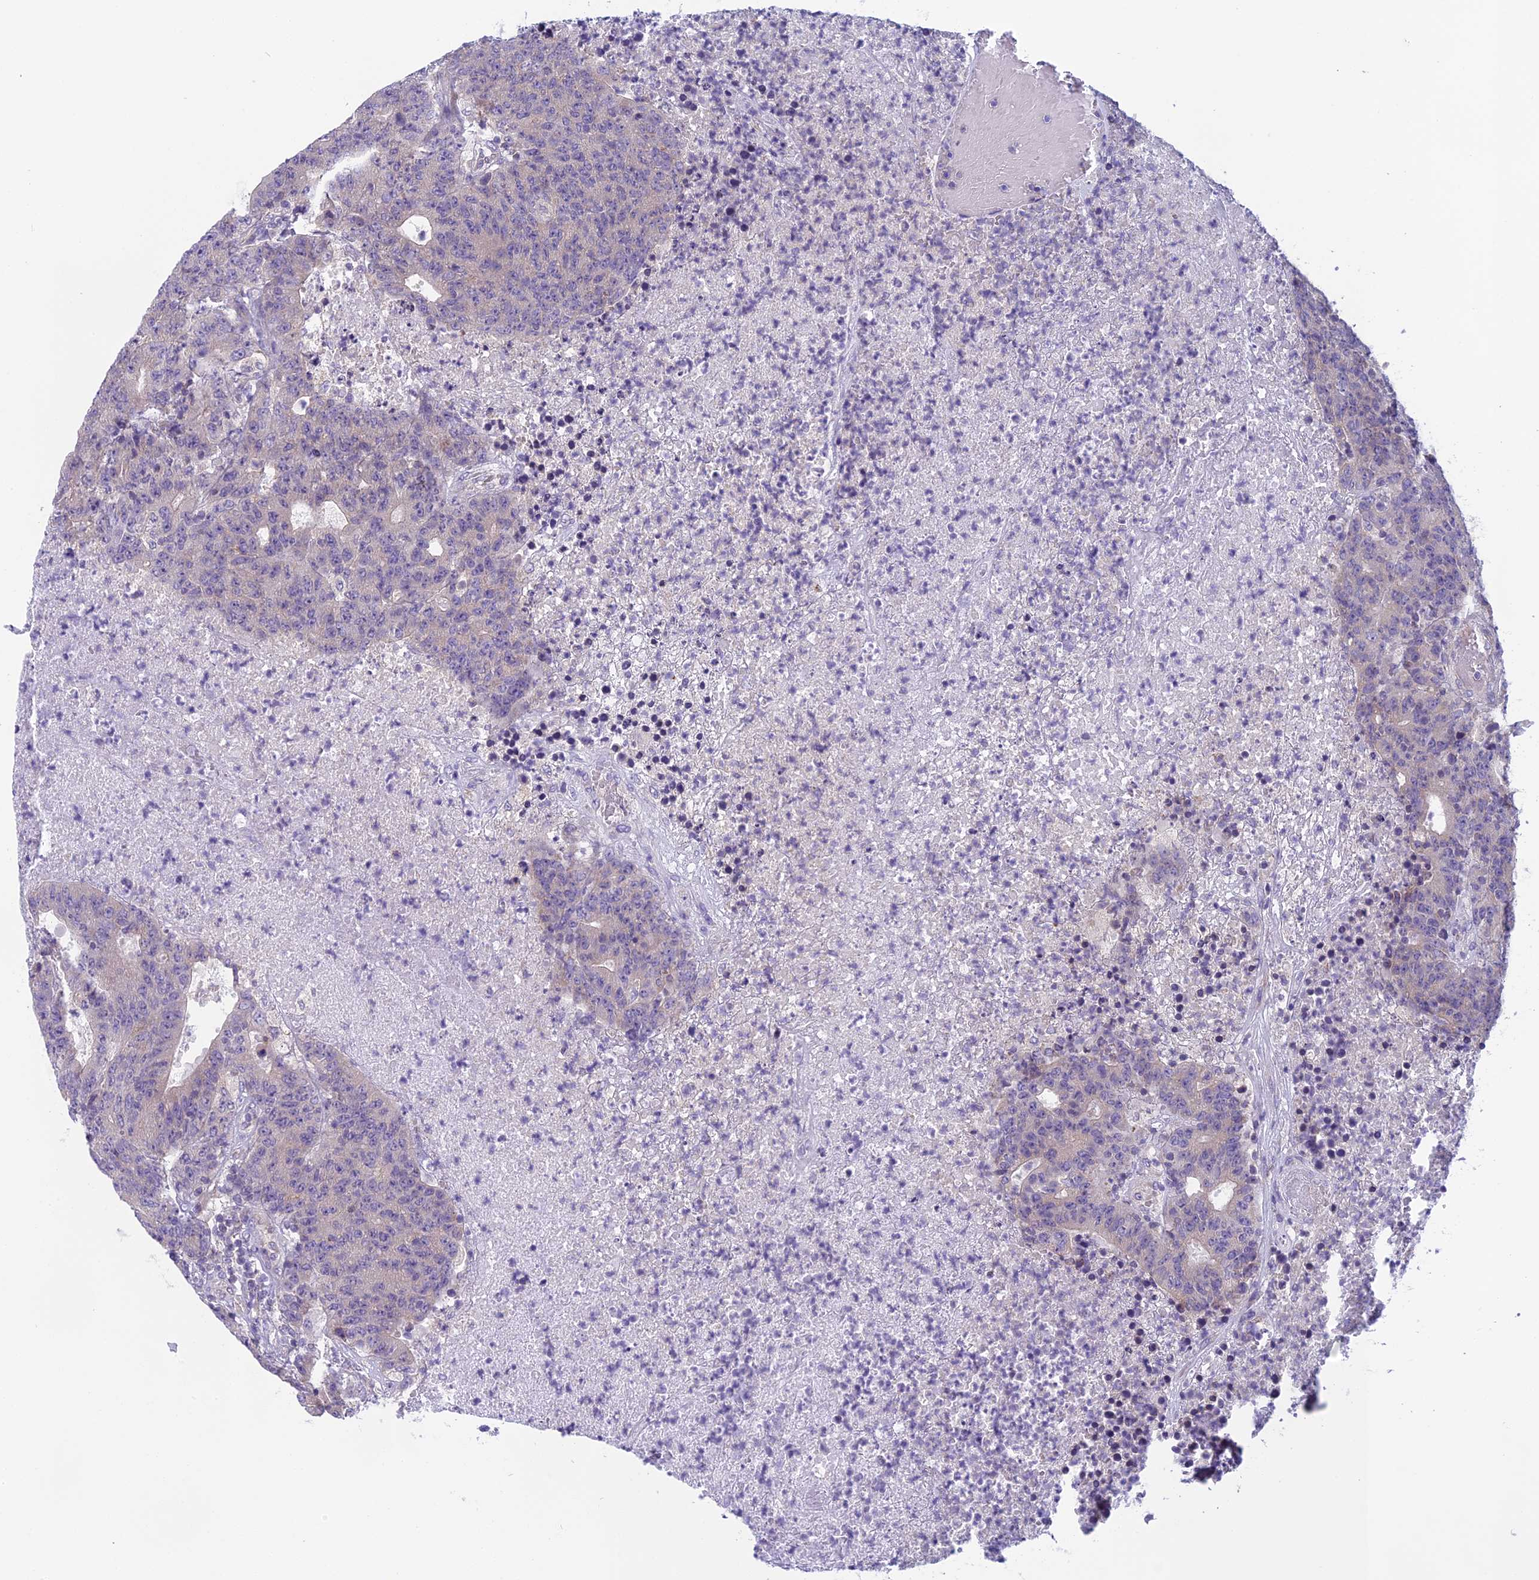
{"staining": {"intensity": "negative", "quantity": "none", "location": "none"}, "tissue": "colorectal cancer", "cell_type": "Tumor cells", "image_type": "cancer", "snomed": [{"axis": "morphology", "description": "Adenocarcinoma, NOS"}, {"axis": "topography", "description": "Colon"}], "caption": "The photomicrograph exhibits no staining of tumor cells in colorectal cancer (adenocarcinoma).", "gene": "ARHGEF37", "patient": {"sex": "female", "age": 75}}